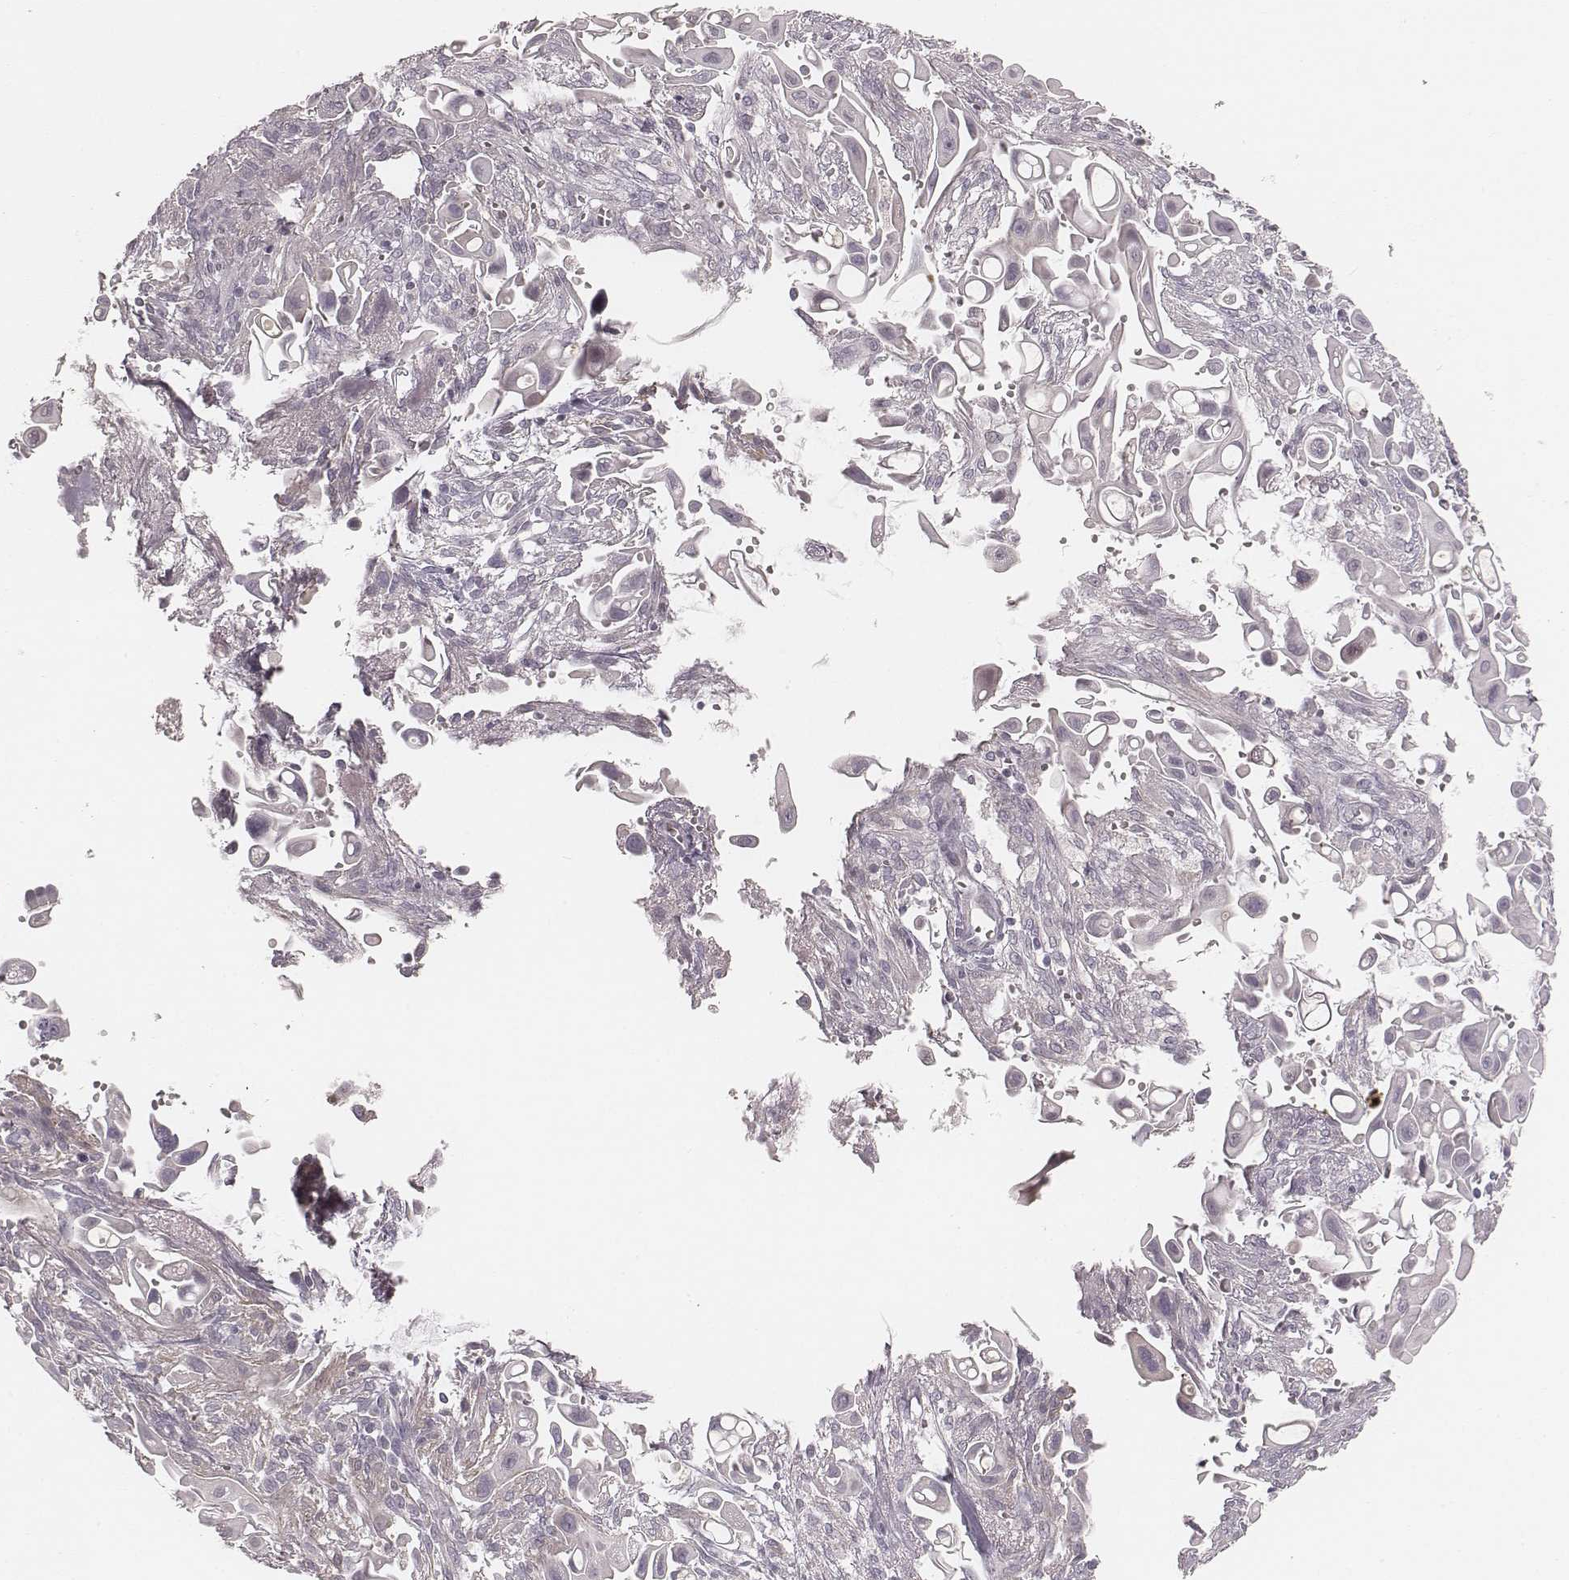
{"staining": {"intensity": "negative", "quantity": "none", "location": "none"}, "tissue": "pancreatic cancer", "cell_type": "Tumor cells", "image_type": "cancer", "snomed": [{"axis": "morphology", "description": "Adenocarcinoma, NOS"}, {"axis": "topography", "description": "Pancreas"}], "caption": "IHC micrograph of neoplastic tissue: adenocarcinoma (pancreatic) stained with DAB demonstrates no significant protein staining in tumor cells.", "gene": "SPATA24", "patient": {"sex": "male", "age": 50}}